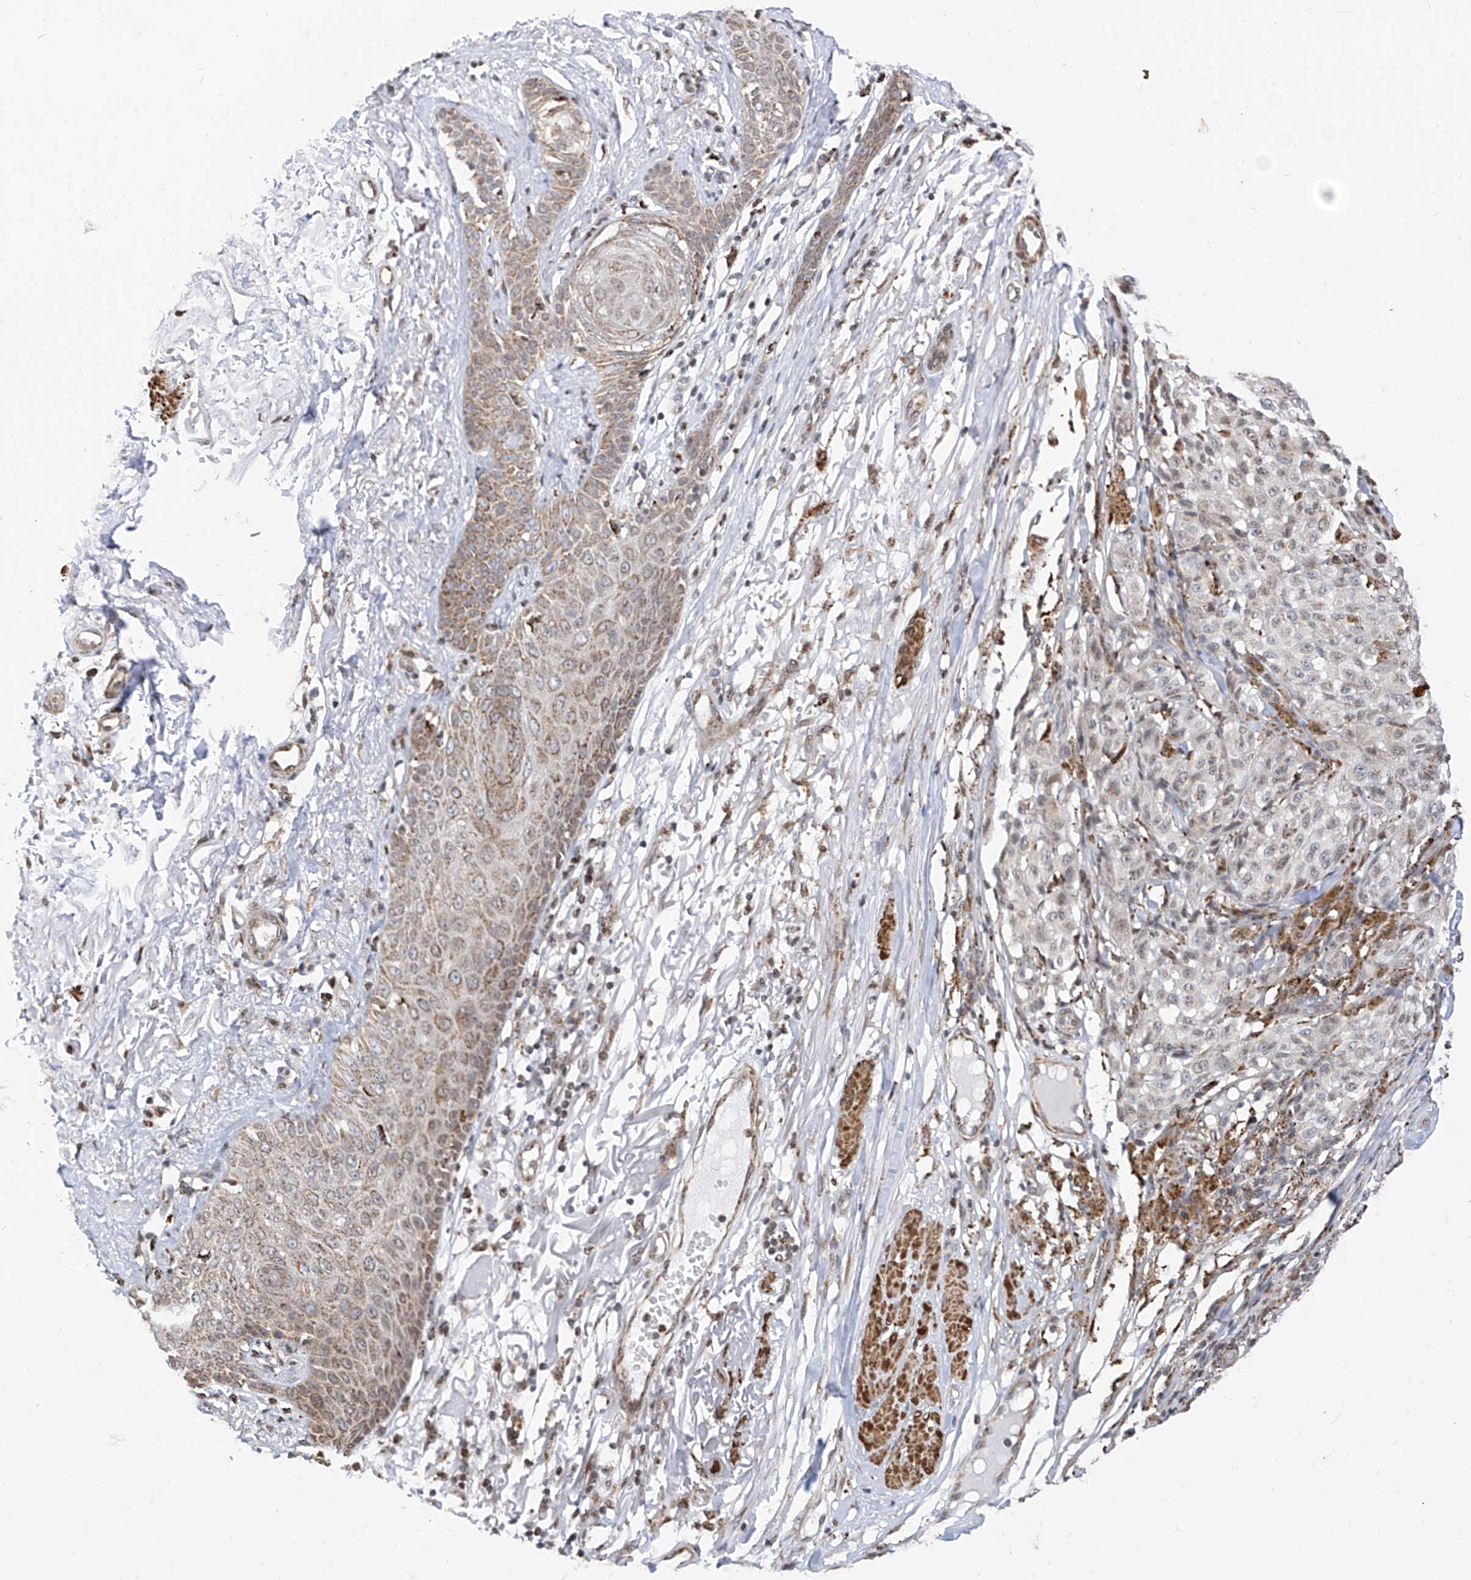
{"staining": {"intensity": "weak", "quantity": "25%-75%", "location": "cytoplasmic/membranous"}, "tissue": "melanoma", "cell_type": "Tumor cells", "image_type": "cancer", "snomed": [{"axis": "morphology", "description": "Malignant melanoma, NOS"}, {"axis": "topography", "description": "Skin"}], "caption": "A high-resolution photomicrograph shows IHC staining of malignant melanoma, which displays weak cytoplasmic/membranous expression in approximately 25%-75% of tumor cells.", "gene": "TTLL8", "patient": {"sex": "female", "age": 82}}